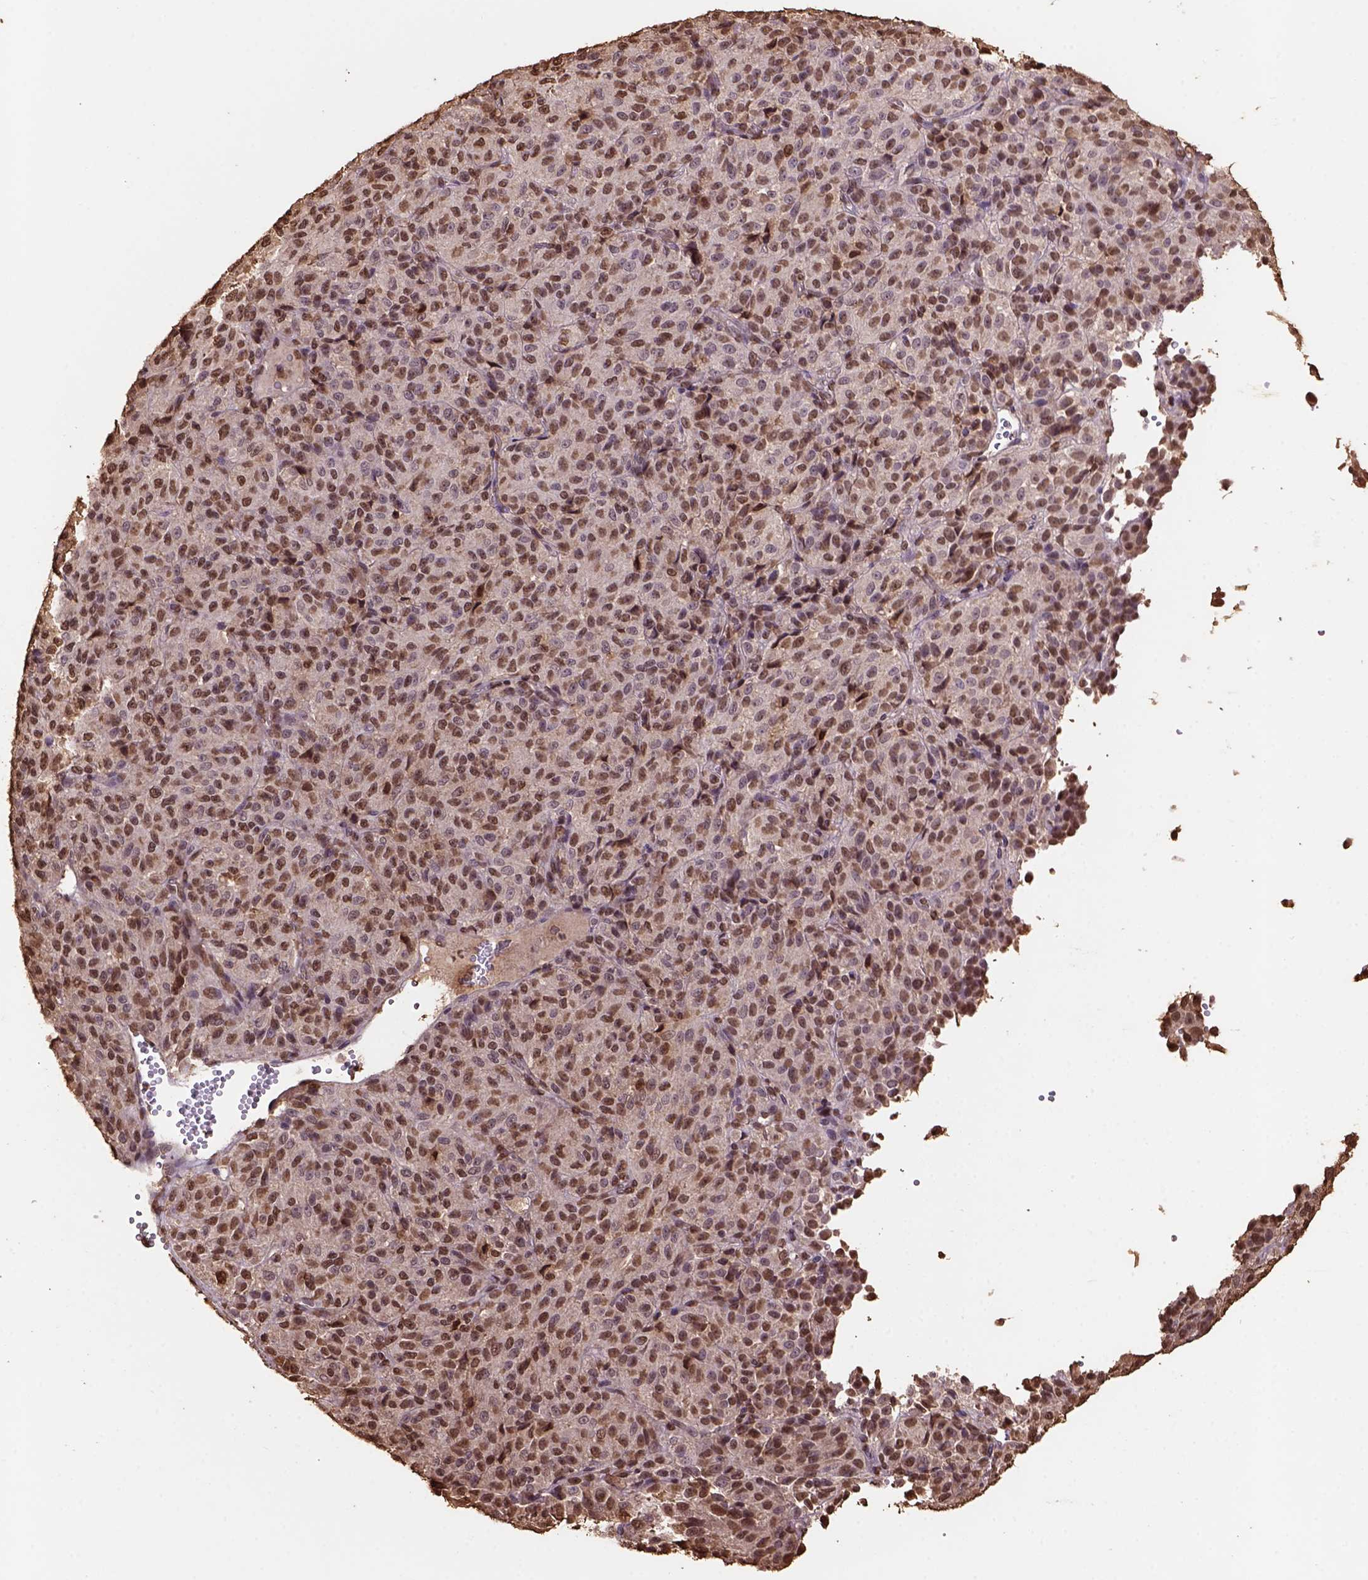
{"staining": {"intensity": "moderate", "quantity": ">75%", "location": "nuclear"}, "tissue": "melanoma", "cell_type": "Tumor cells", "image_type": "cancer", "snomed": [{"axis": "morphology", "description": "Malignant melanoma, Metastatic site"}, {"axis": "topography", "description": "Brain"}], "caption": "Protein staining of melanoma tissue exhibits moderate nuclear staining in approximately >75% of tumor cells. (DAB (3,3'-diaminobenzidine) IHC with brightfield microscopy, high magnification).", "gene": "CSTF2T", "patient": {"sex": "female", "age": 56}}